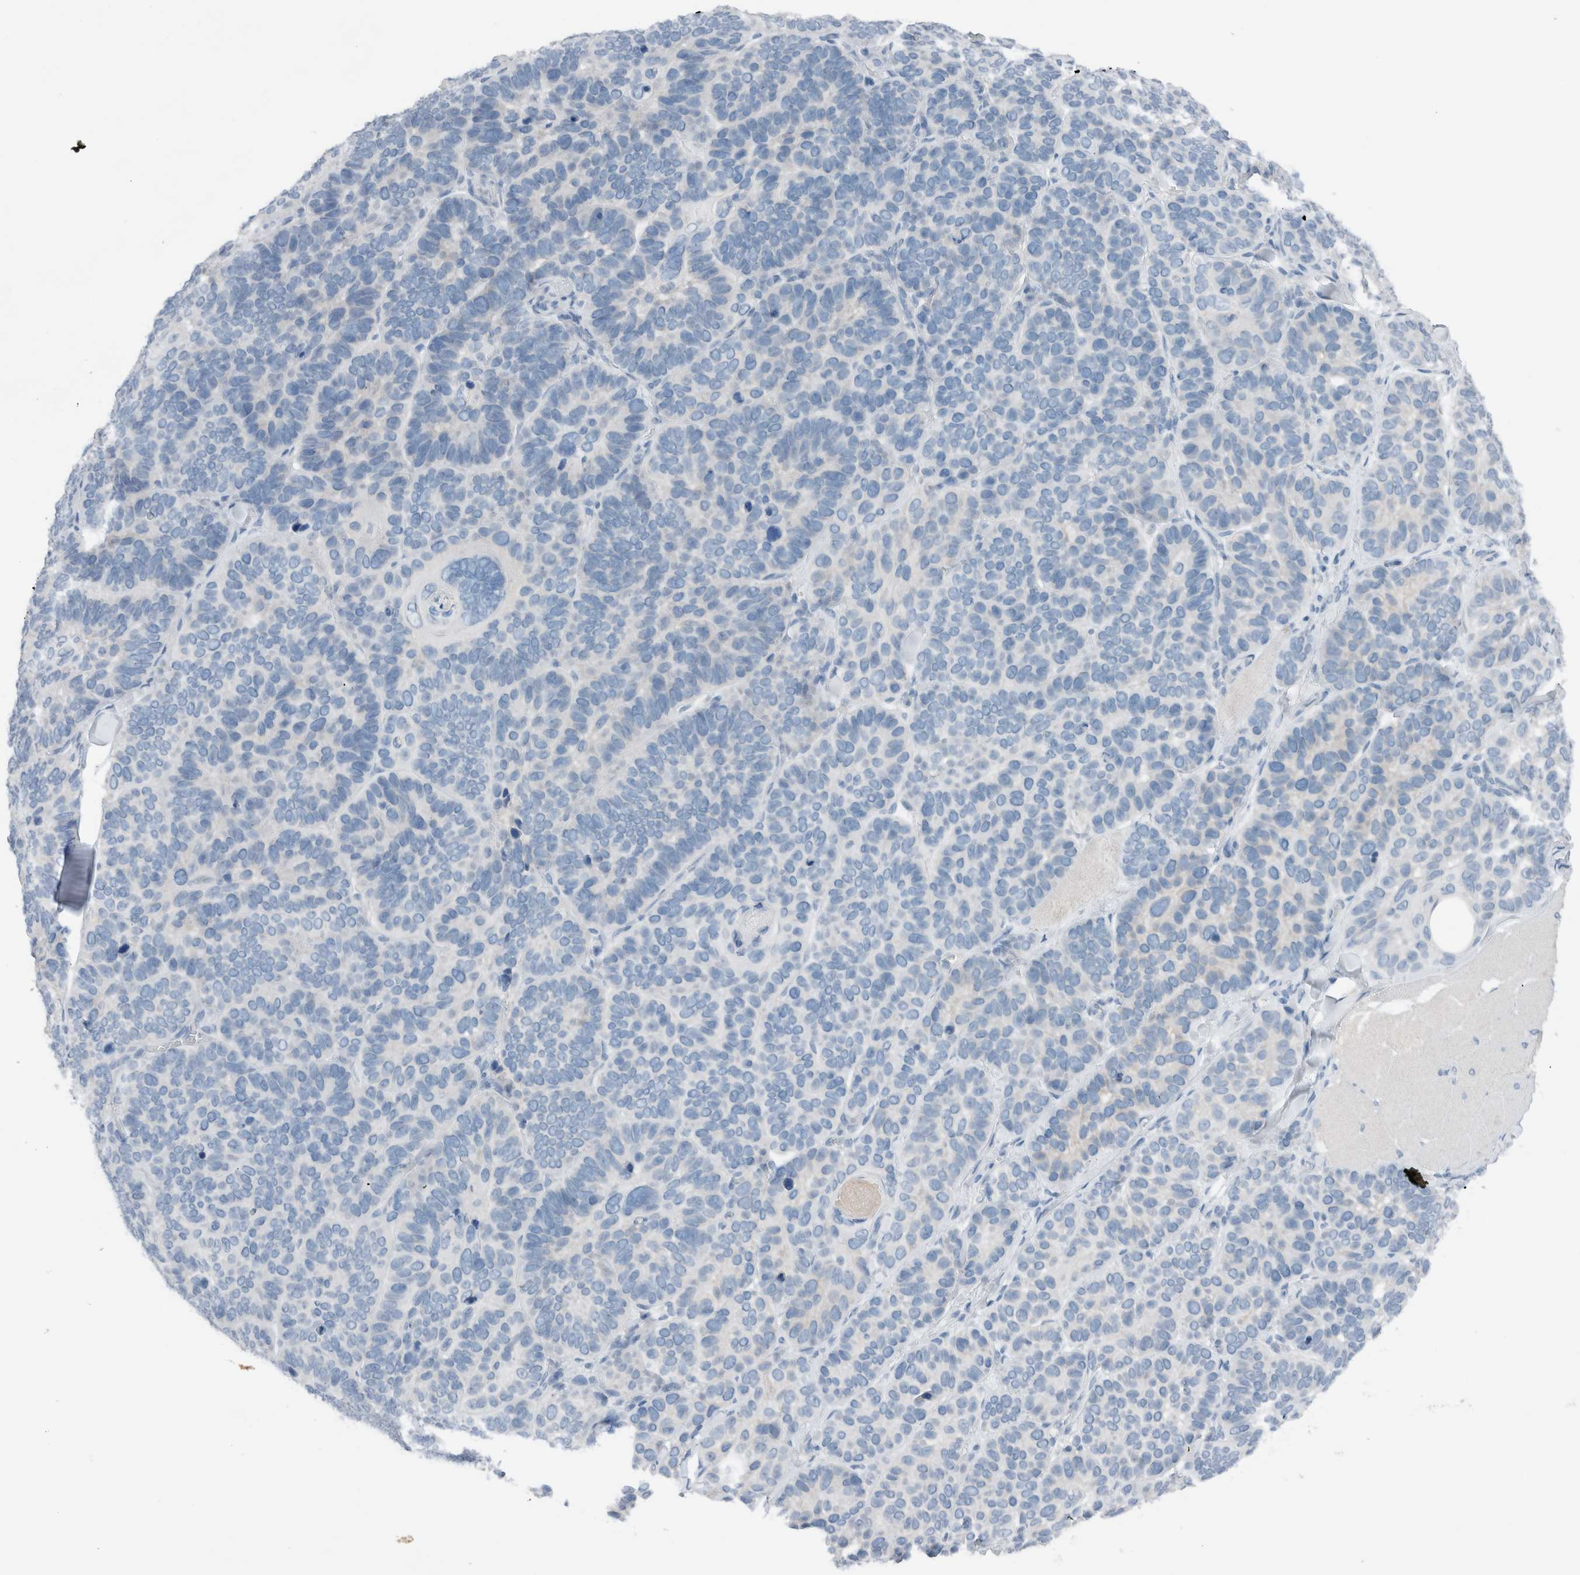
{"staining": {"intensity": "negative", "quantity": "none", "location": "none"}, "tissue": "skin cancer", "cell_type": "Tumor cells", "image_type": "cancer", "snomed": [{"axis": "morphology", "description": "Basal cell carcinoma"}, {"axis": "topography", "description": "Skin"}], "caption": "Immunohistochemistry of skin cancer (basal cell carcinoma) exhibits no staining in tumor cells. (DAB (3,3'-diaminobenzidine) immunohistochemistry (IHC) with hematoxylin counter stain).", "gene": "DUOX1", "patient": {"sex": "male", "age": 62}}